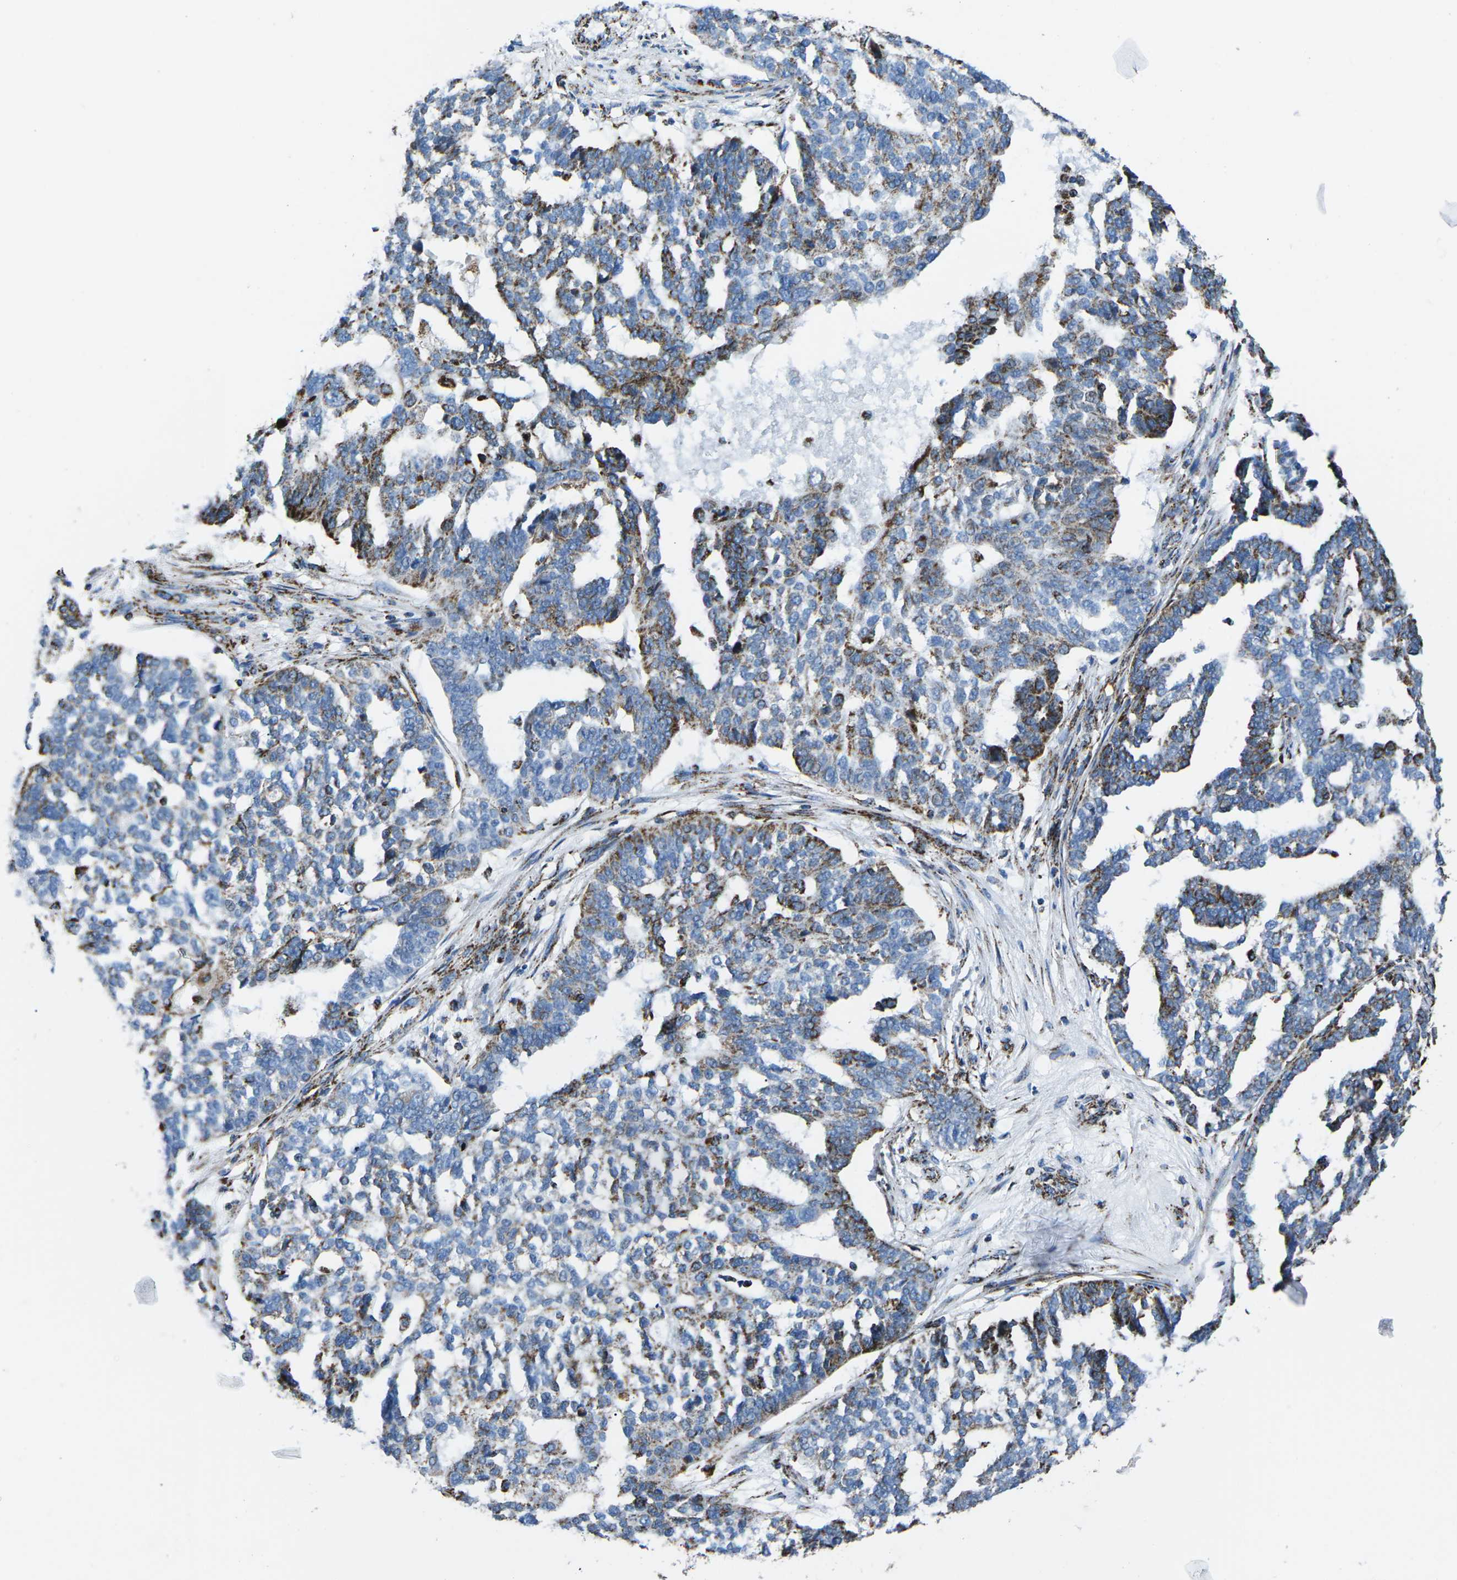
{"staining": {"intensity": "strong", "quantity": "<25%", "location": "cytoplasmic/membranous"}, "tissue": "ovarian cancer", "cell_type": "Tumor cells", "image_type": "cancer", "snomed": [{"axis": "morphology", "description": "Cystadenocarcinoma, serous, NOS"}, {"axis": "topography", "description": "Ovary"}], "caption": "Protein expression by immunohistochemistry (IHC) demonstrates strong cytoplasmic/membranous staining in approximately <25% of tumor cells in ovarian serous cystadenocarcinoma. (Stains: DAB in brown, nuclei in blue, Microscopy: brightfield microscopy at high magnification).", "gene": "MT-CO2", "patient": {"sex": "female", "age": 59}}